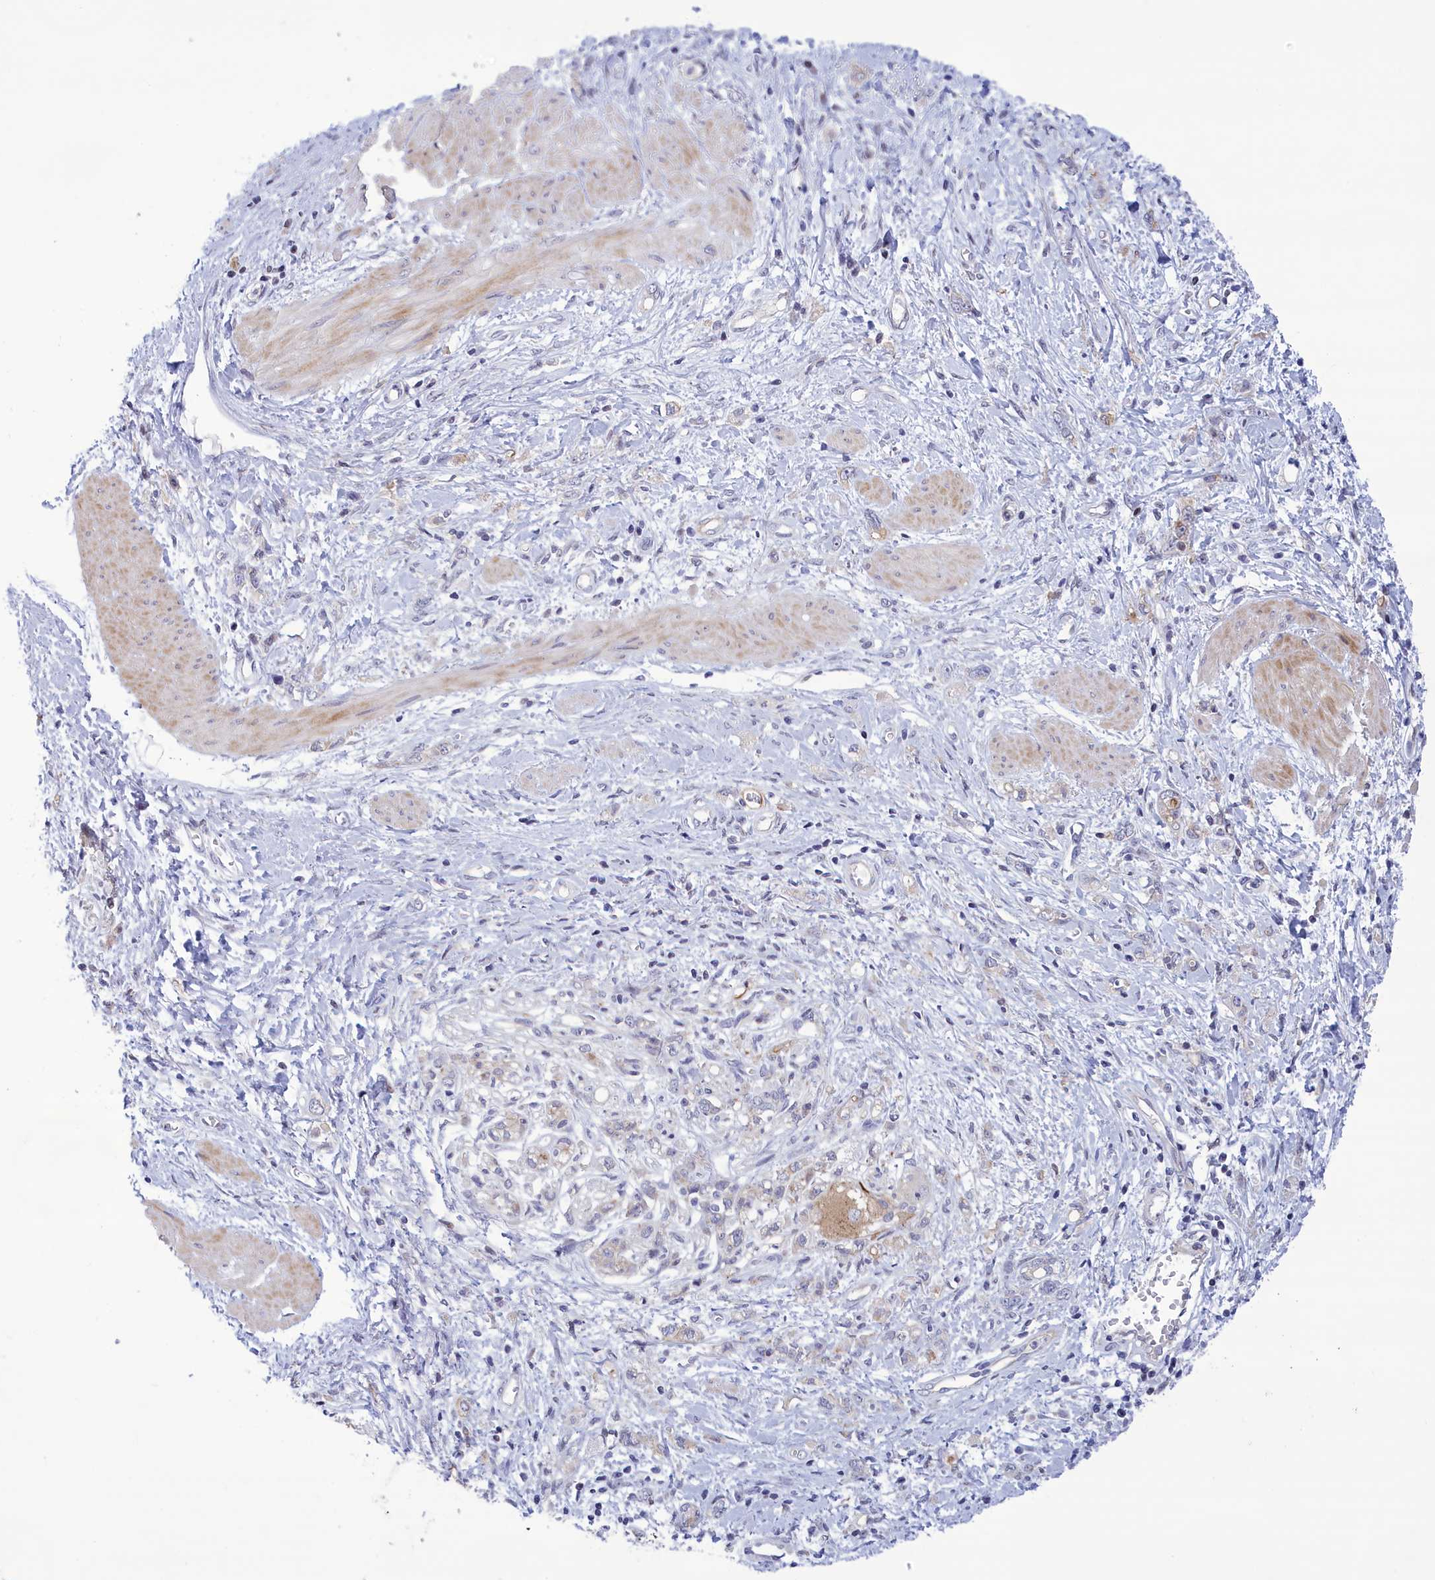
{"staining": {"intensity": "negative", "quantity": "none", "location": "none"}, "tissue": "stomach cancer", "cell_type": "Tumor cells", "image_type": "cancer", "snomed": [{"axis": "morphology", "description": "Adenocarcinoma, NOS"}, {"axis": "topography", "description": "Stomach"}], "caption": "The histopathology image reveals no significant expression in tumor cells of stomach adenocarcinoma.", "gene": "CORO2A", "patient": {"sex": "female", "age": 76}}